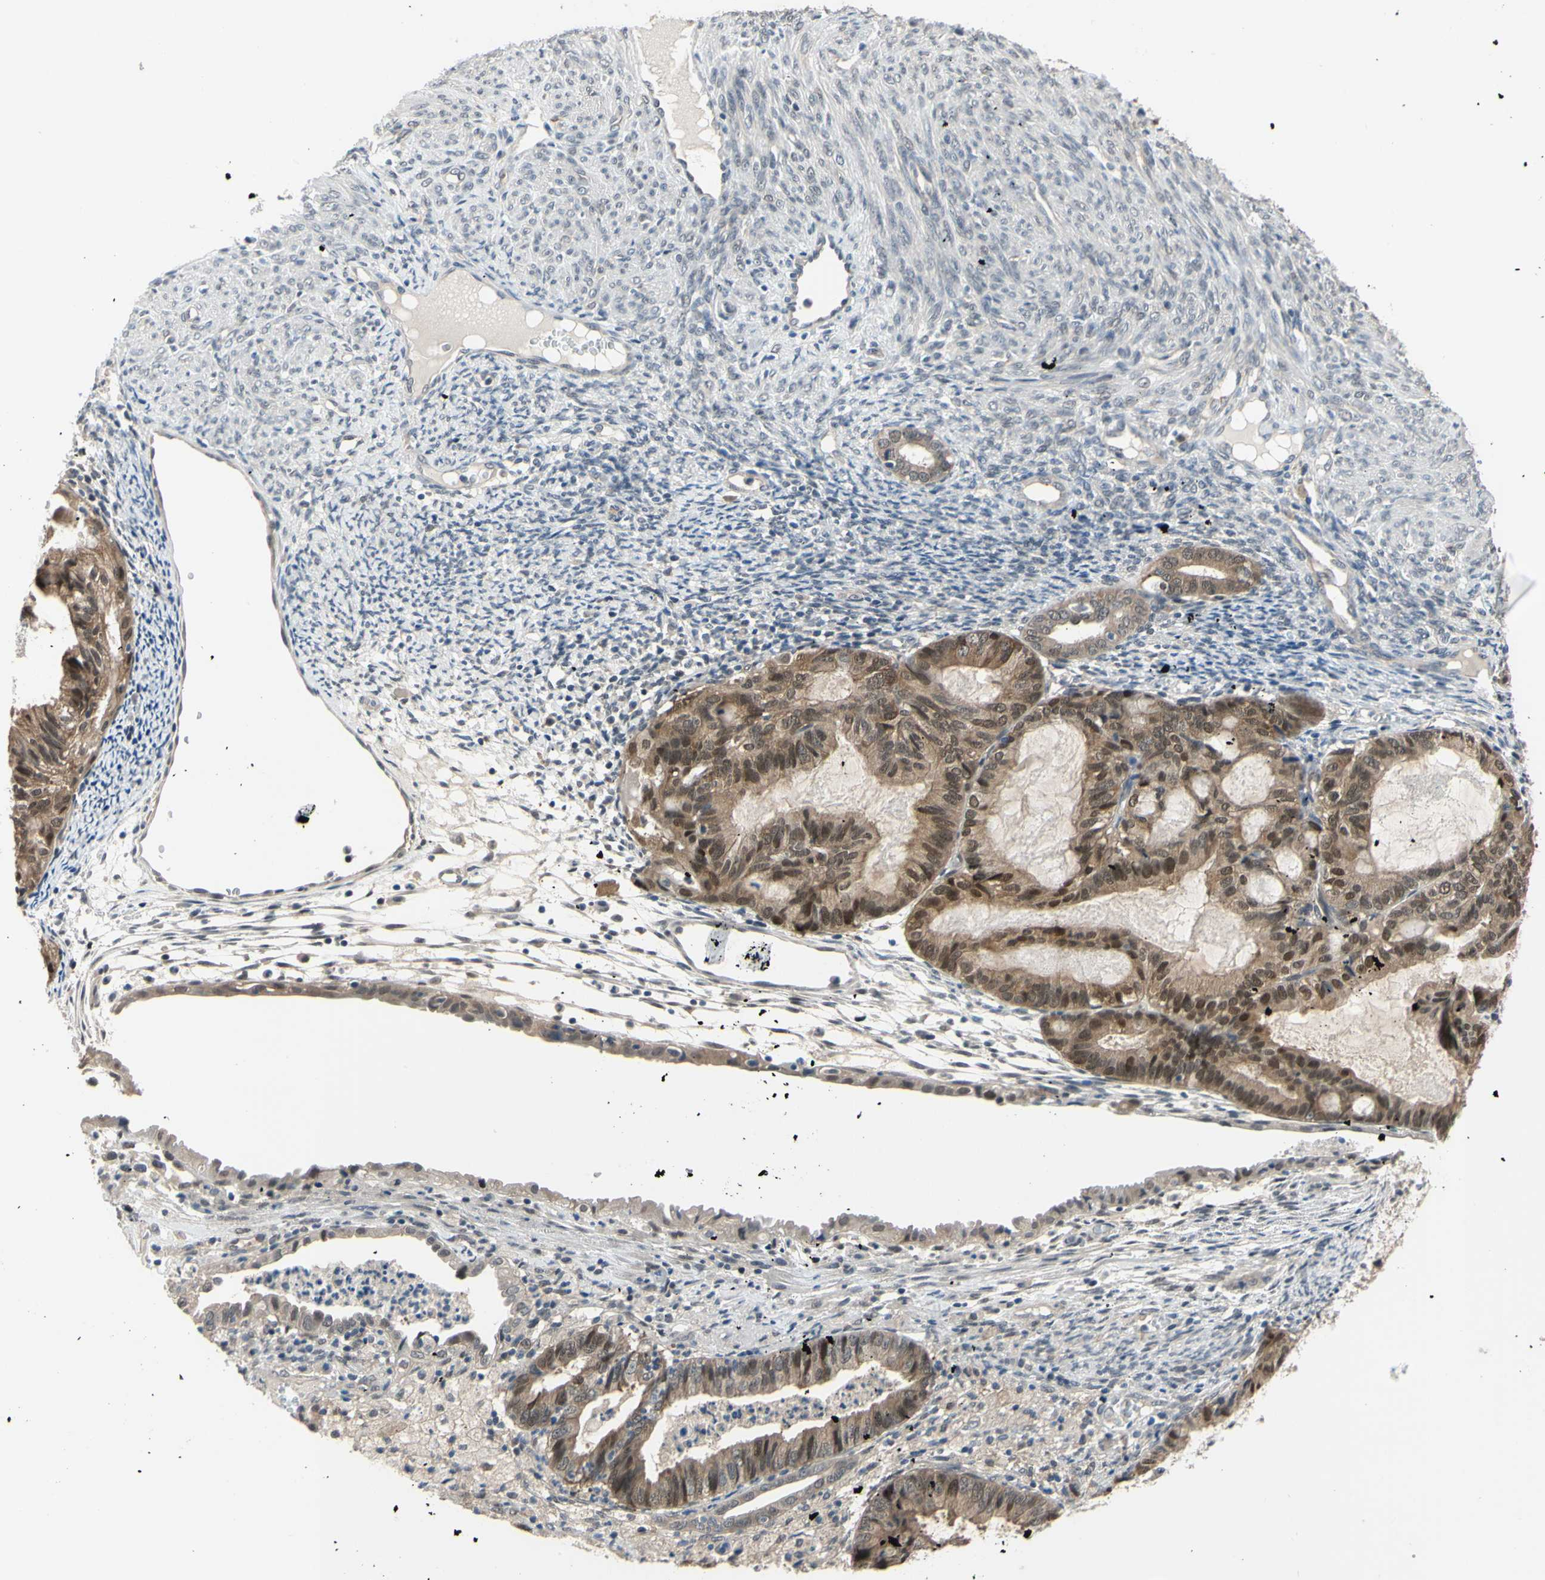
{"staining": {"intensity": "moderate", "quantity": ">75%", "location": "cytoplasmic/membranous,nuclear"}, "tissue": "cervical cancer", "cell_type": "Tumor cells", "image_type": "cancer", "snomed": [{"axis": "morphology", "description": "Normal tissue, NOS"}, {"axis": "morphology", "description": "Adenocarcinoma, NOS"}, {"axis": "topography", "description": "Cervix"}, {"axis": "topography", "description": "Endometrium"}], "caption": "A micrograph of cervical cancer stained for a protein shows moderate cytoplasmic/membranous and nuclear brown staining in tumor cells.", "gene": "HSPA4", "patient": {"sex": "female", "age": 86}}